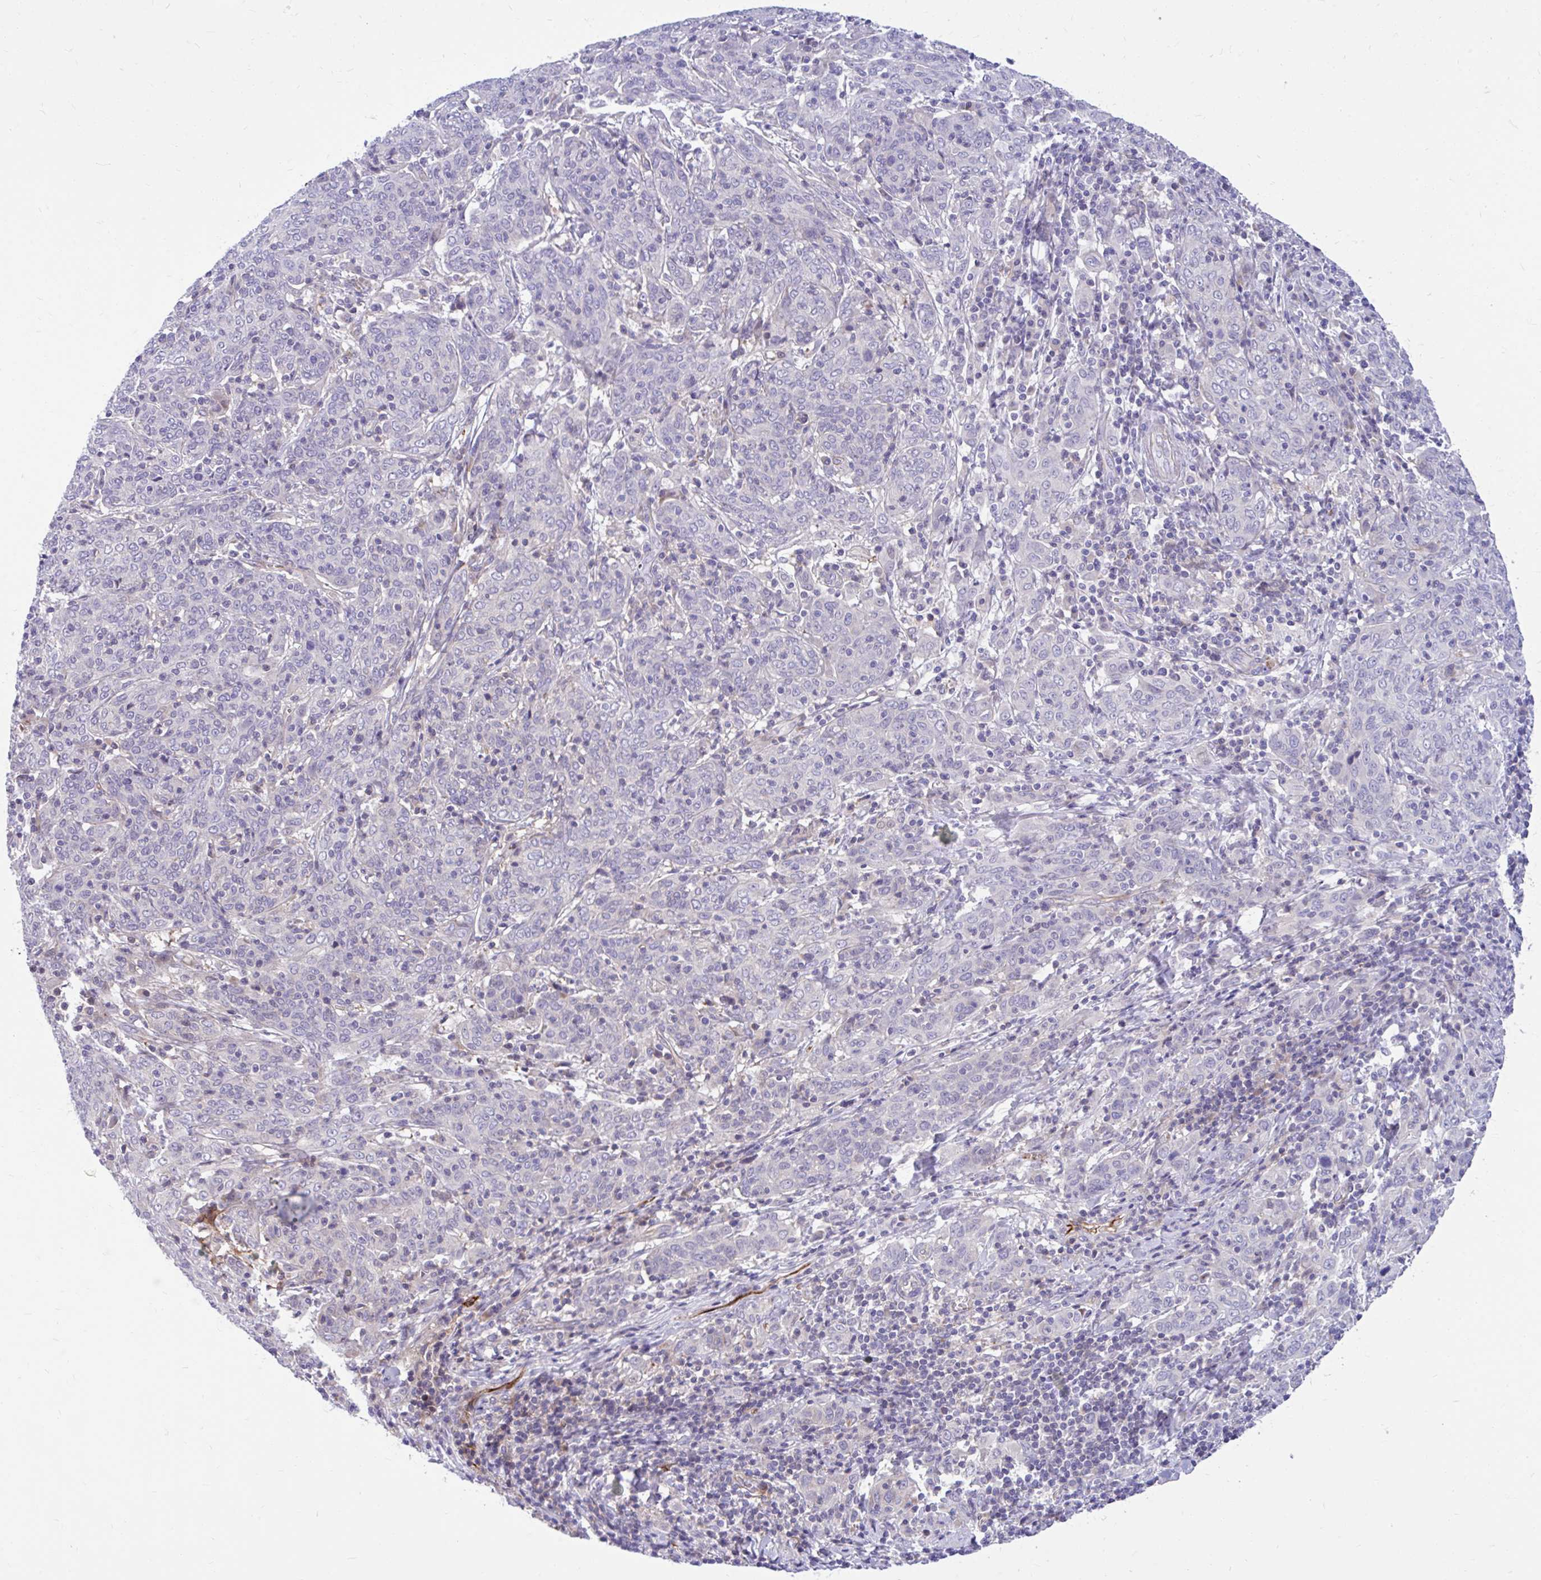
{"staining": {"intensity": "negative", "quantity": "none", "location": "none"}, "tissue": "cervical cancer", "cell_type": "Tumor cells", "image_type": "cancer", "snomed": [{"axis": "morphology", "description": "Squamous cell carcinoma, NOS"}, {"axis": "topography", "description": "Cervix"}], "caption": "Cervical squamous cell carcinoma was stained to show a protein in brown. There is no significant staining in tumor cells.", "gene": "ESPNL", "patient": {"sex": "female", "age": 67}}